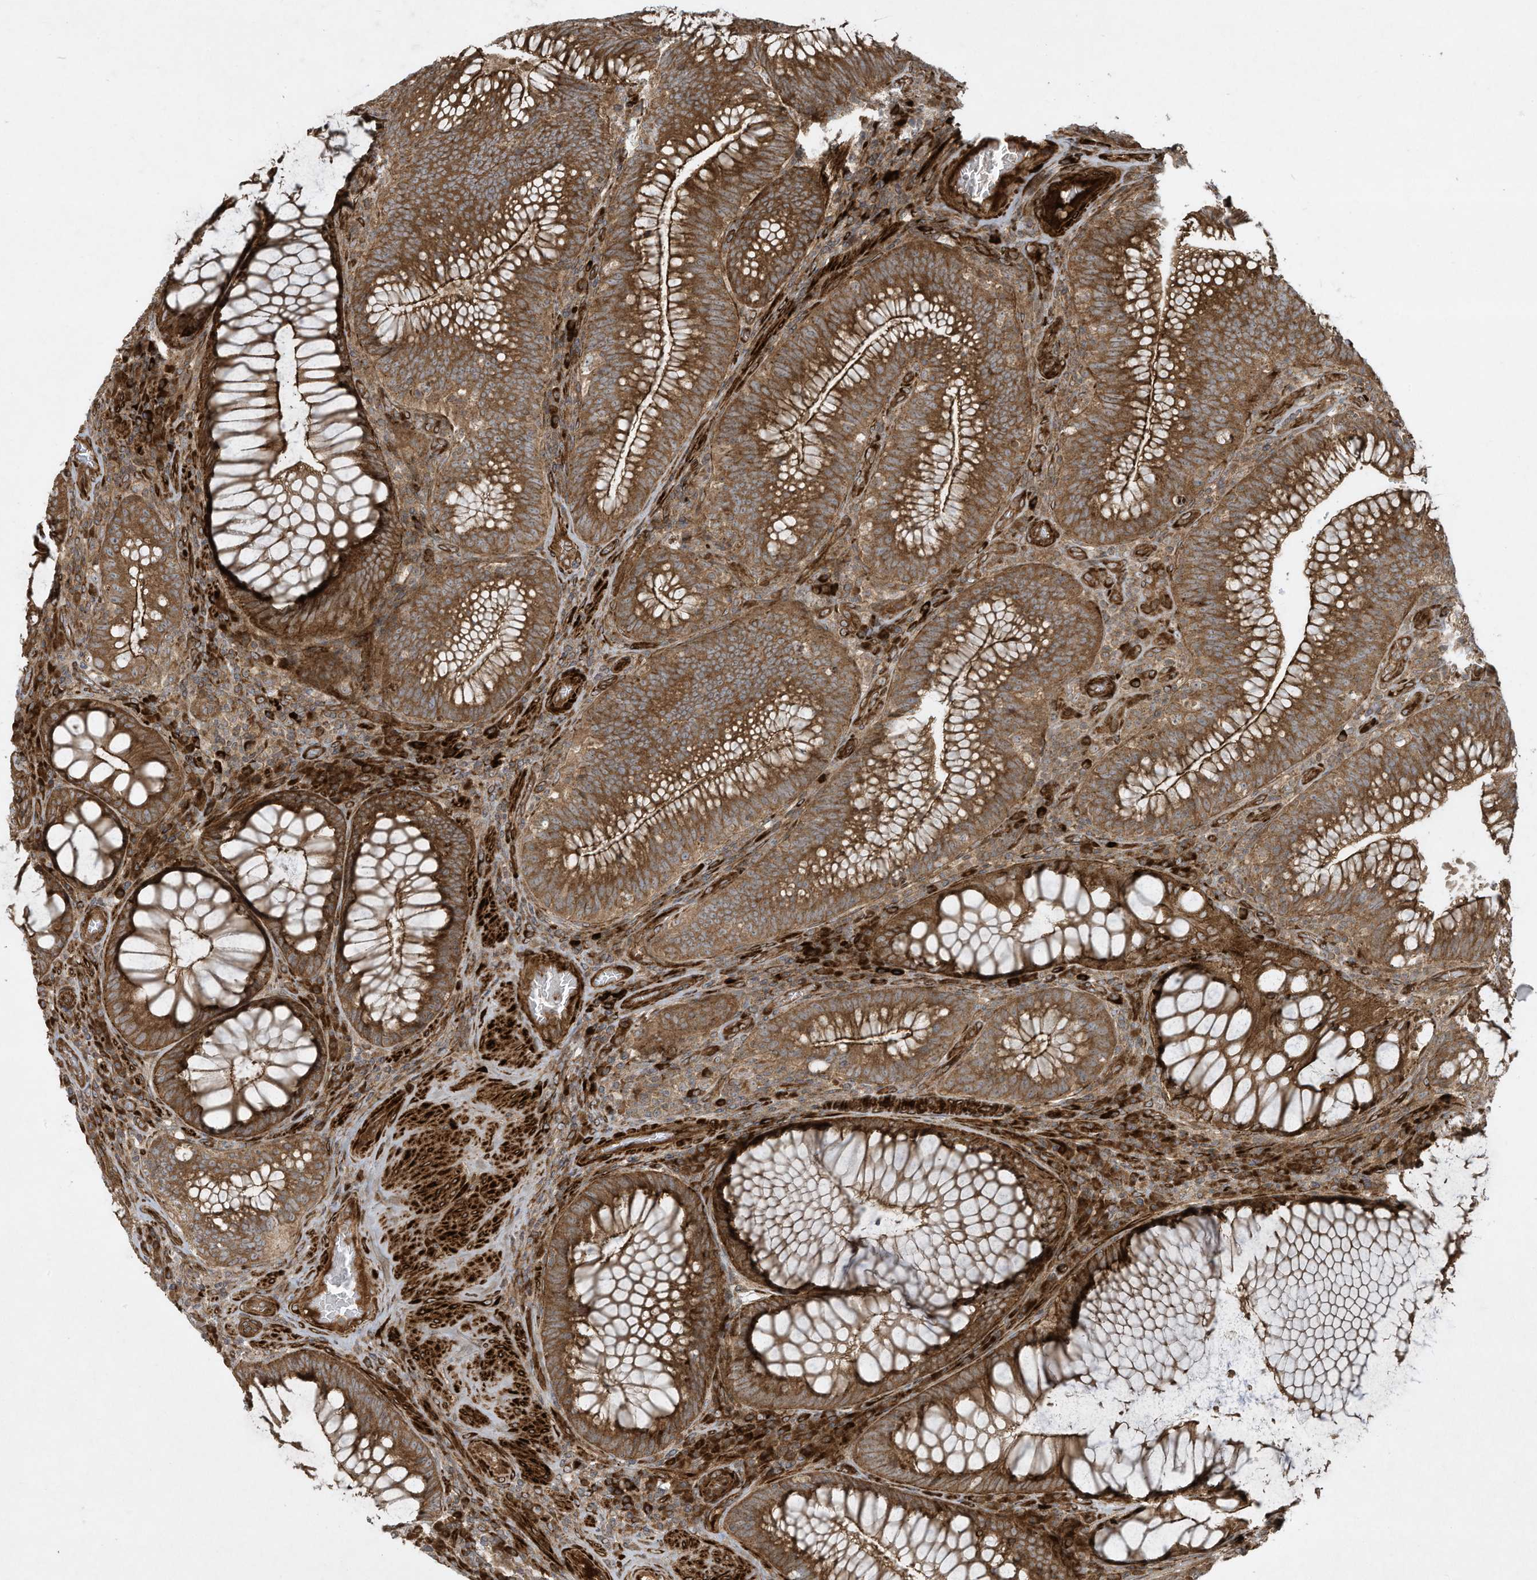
{"staining": {"intensity": "strong", "quantity": ">75%", "location": "cytoplasmic/membranous"}, "tissue": "colorectal cancer", "cell_type": "Tumor cells", "image_type": "cancer", "snomed": [{"axis": "morphology", "description": "Normal tissue, NOS"}, {"axis": "topography", "description": "Colon"}], "caption": "This micrograph displays immunohistochemistry (IHC) staining of human colorectal cancer, with high strong cytoplasmic/membranous positivity in approximately >75% of tumor cells.", "gene": "DDIT4", "patient": {"sex": "female", "age": 82}}